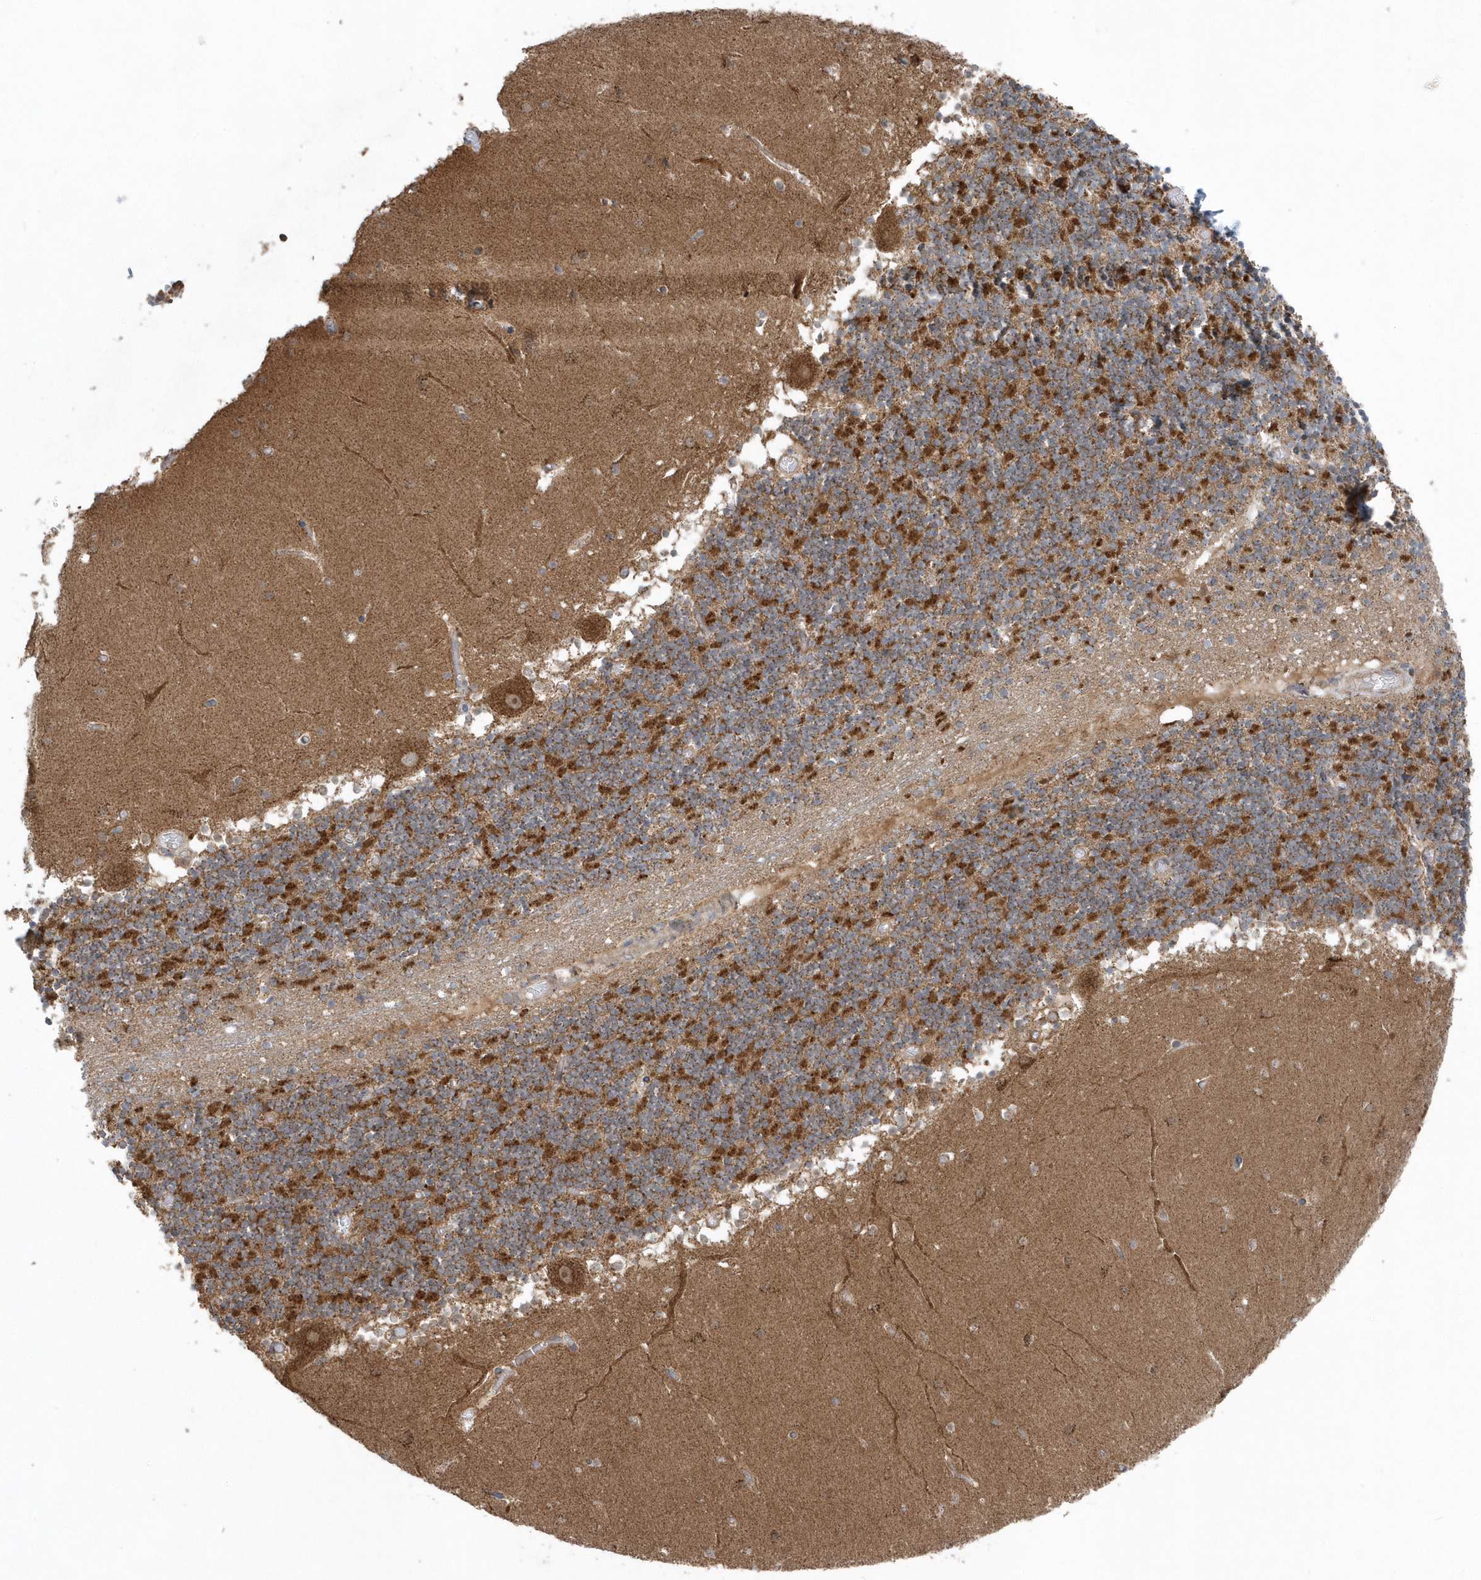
{"staining": {"intensity": "moderate", "quantity": ">75%", "location": "cytoplasmic/membranous"}, "tissue": "cerebellum", "cell_type": "Cells in granular layer", "image_type": "normal", "snomed": [{"axis": "morphology", "description": "Normal tissue, NOS"}, {"axis": "topography", "description": "Cerebellum"}], "caption": "Immunohistochemistry (IHC) micrograph of normal cerebellum: cerebellum stained using immunohistochemistry (IHC) shows medium levels of moderate protein expression localized specifically in the cytoplasmic/membranous of cells in granular layer, appearing as a cytoplasmic/membranous brown color.", "gene": "PPP1R7", "patient": {"sex": "female", "age": 28}}